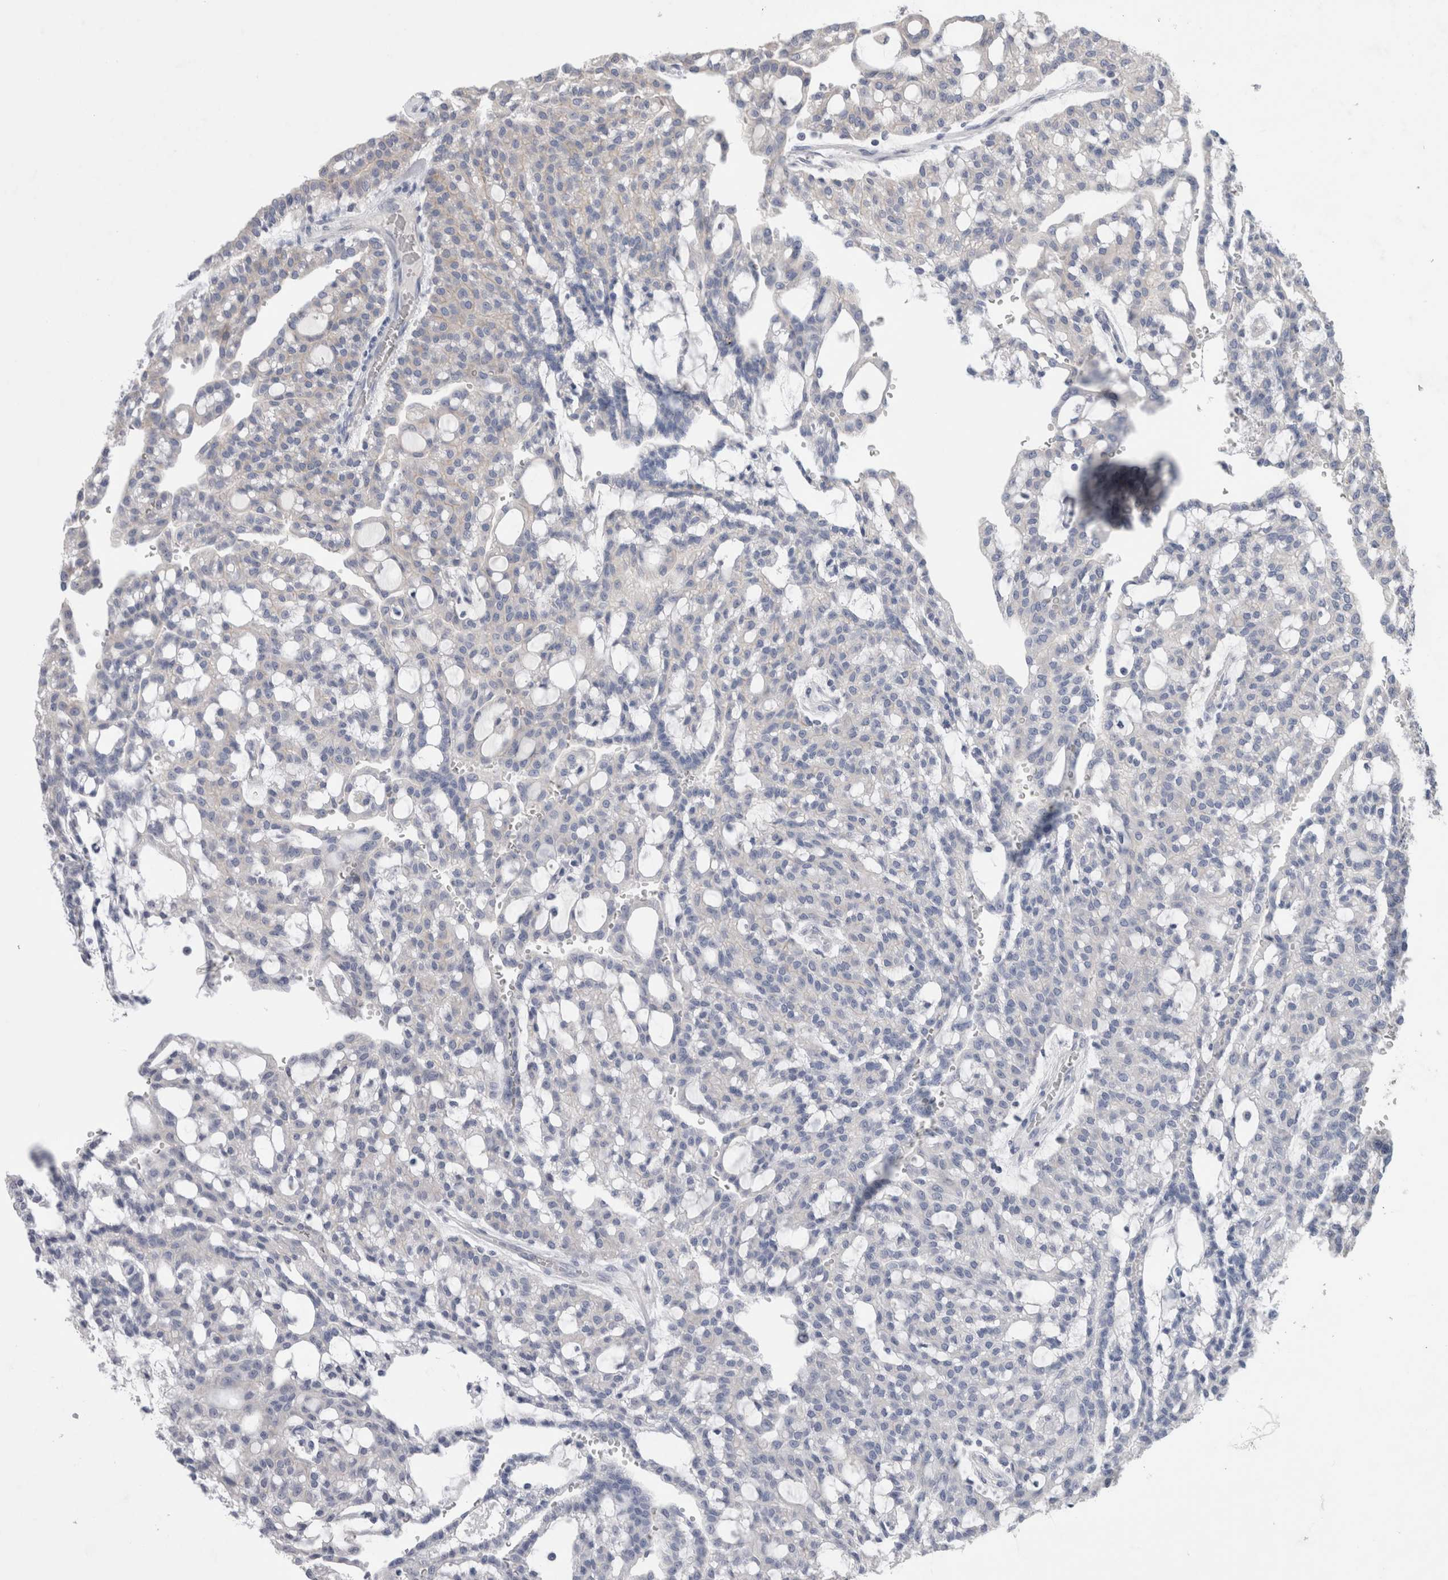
{"staining": {"intensity": "weak", "quantity": "25%-75%", "location": "cytoplasmic/membranous"}, "tissue": "renal cancer", "cell_type": "Tumor cells", "image_type": "cancer", "snomed": [{"axis": "morphology", "description": "Adenocarcinoma, NOS"}, {"axis": "topography", "description": "Kidney"}], "caption": "Renal adenocarcinoma tissue reveals weak cytoplasmic/membranous staining in approximately 25%-75% of tumor cells", "gene": "OTOR", "patient": {"sex": "male", "age": 63}}